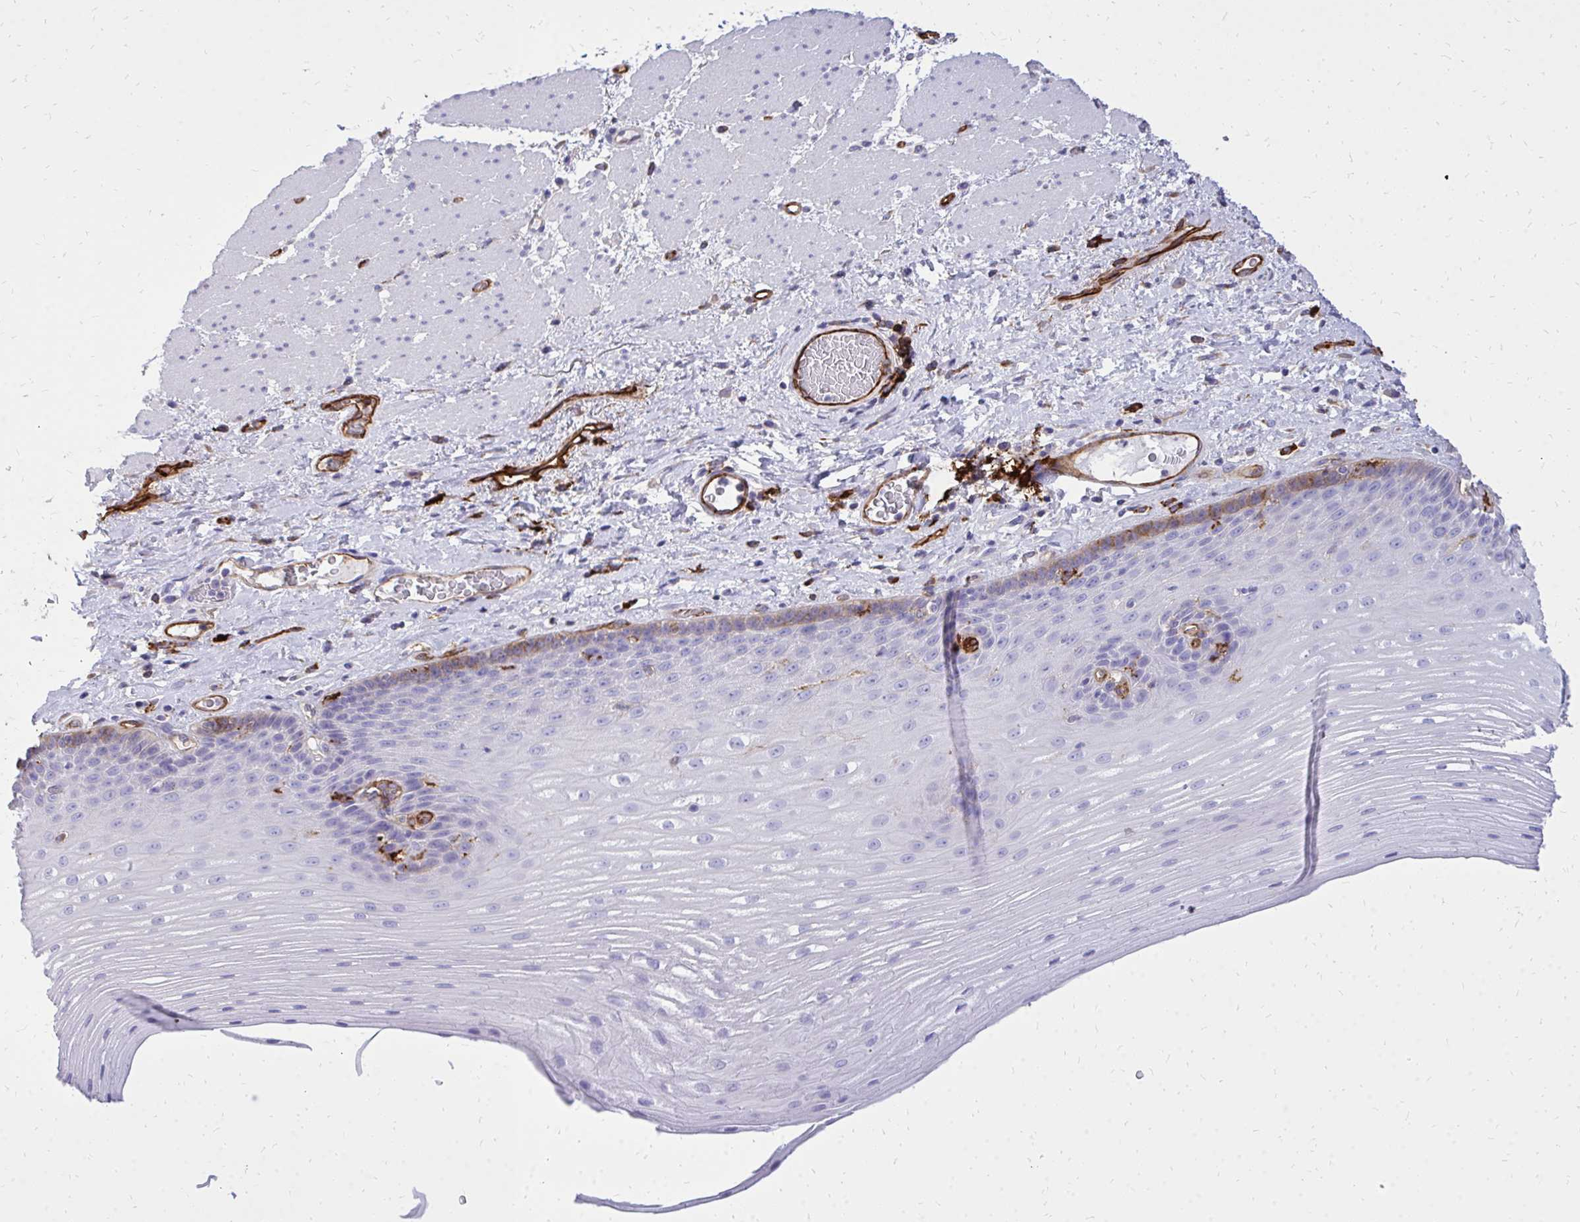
{"staining": {"intensity": "moderate", "quantity": "<25%", "location": "cytoplasmic/membranous"}, "tissue": "esophagus", "cell_type": "Squamous epithelial cells", "image_type": "normal", "snomed": [{"axis": "morphology", "description": "Normal tissue, NOS"}, {"axis": "topography", "description": "Esophagus"}], "caption": "Protein staining of benign esophagus shows moderate cytoplasmic/membranous staining in approximately <25% of squamous epithelial cells.", "gene": "MARCKSL1", "patient": {"sex": "male", "age": 62}}